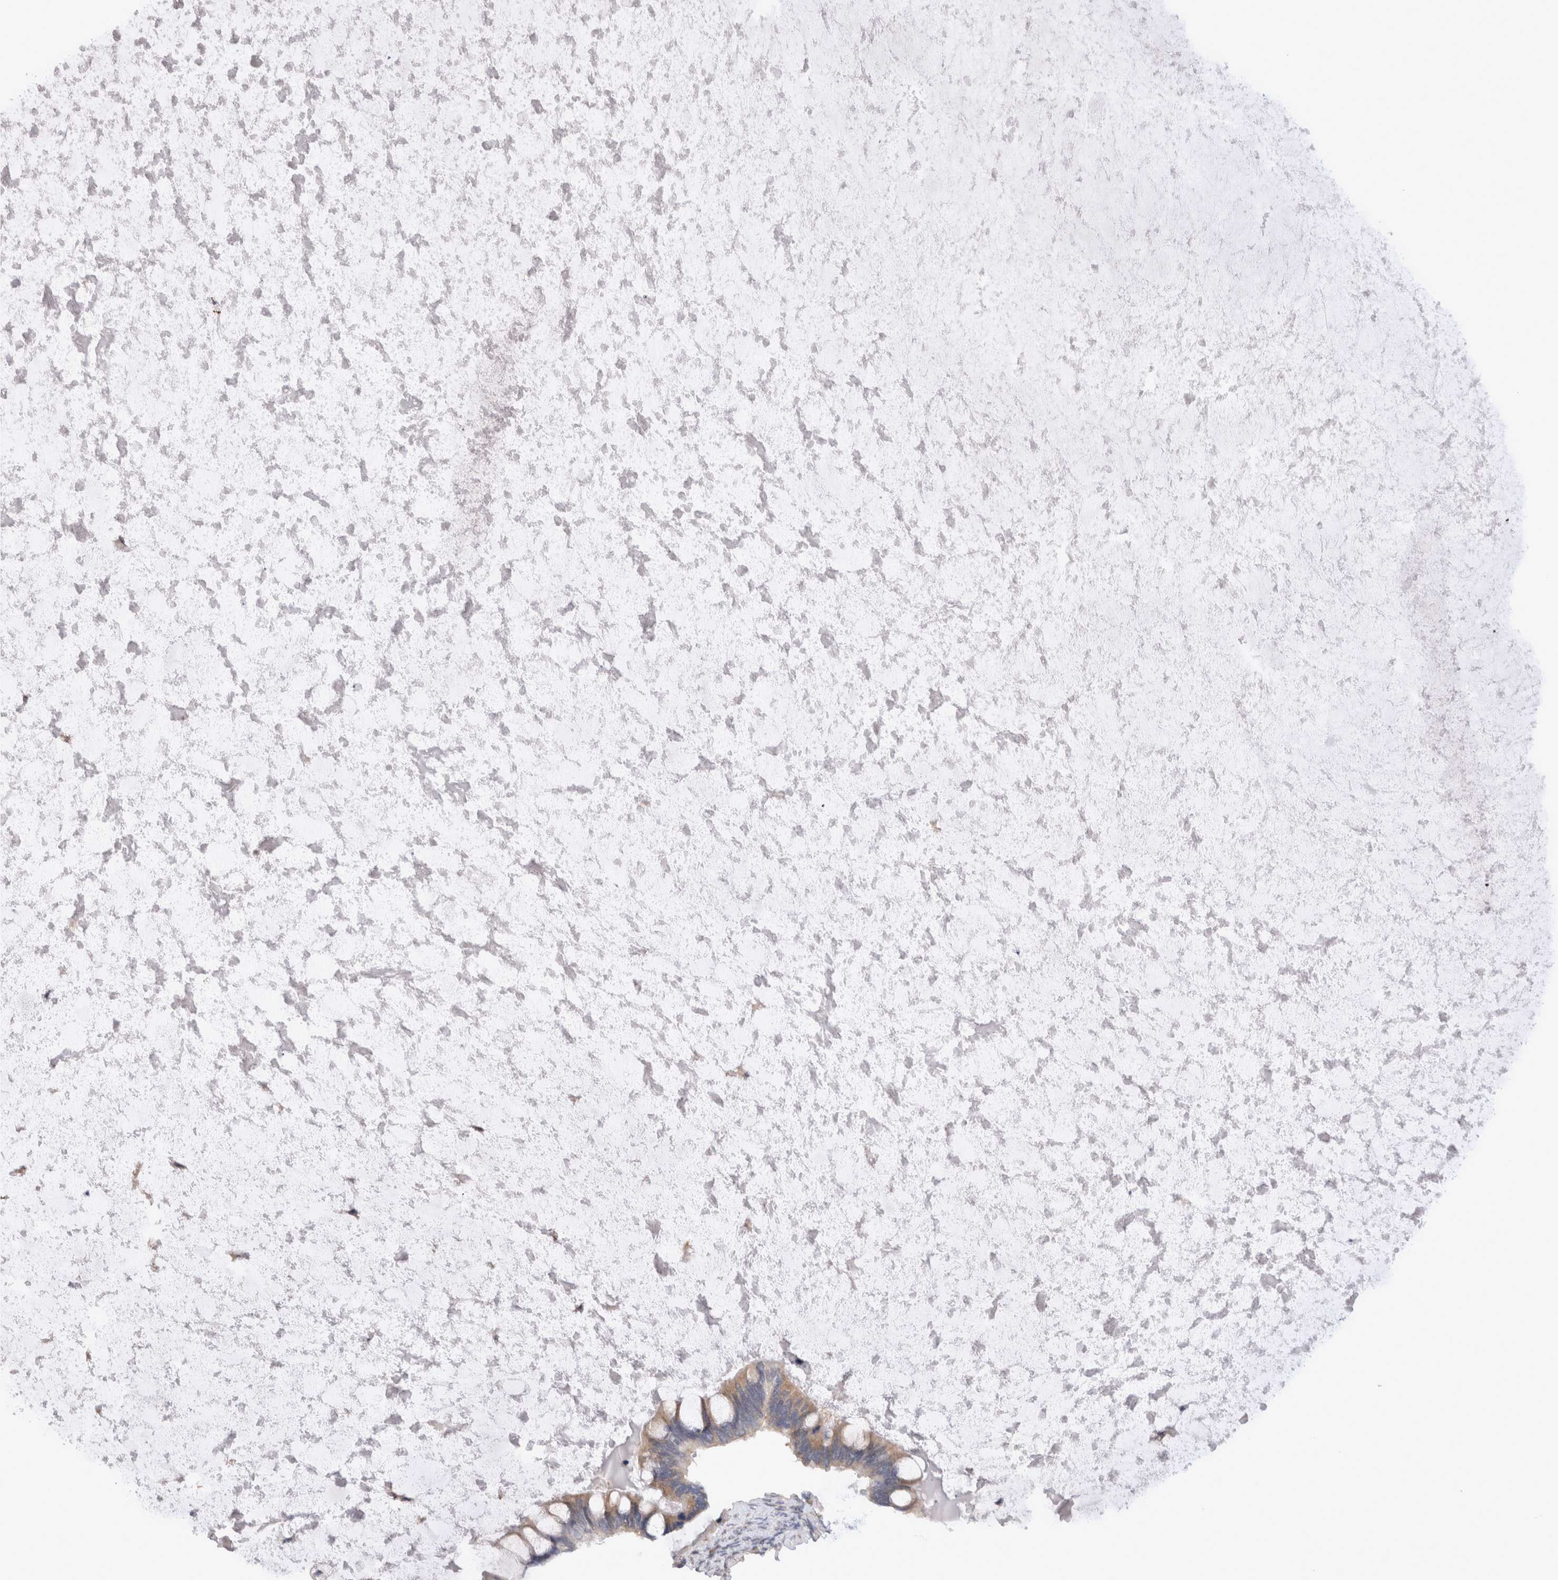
{"staining": {"intensity": "weak", "quantity": ">75%", "location": "cytoplasmic/membranous"}, "tissue": "ovarian cancer", "cell_type": "Tumor cells", "image_type": "cancer", "snomed": [{"axis": "morphology", "description": "Cystadenocarcinoma, mucinous, NOS"}, {"axis": "topography", "description": "Ovary"}], "caption": "A brown stain highlights weak cytoplasmic/membranous positivity of a protein in human ovarian cancer (mucinous cystadenocarcinoma) tumor cells.", "gene": "VCPIP1", "patient": {"sex": "female", "age": 61}}